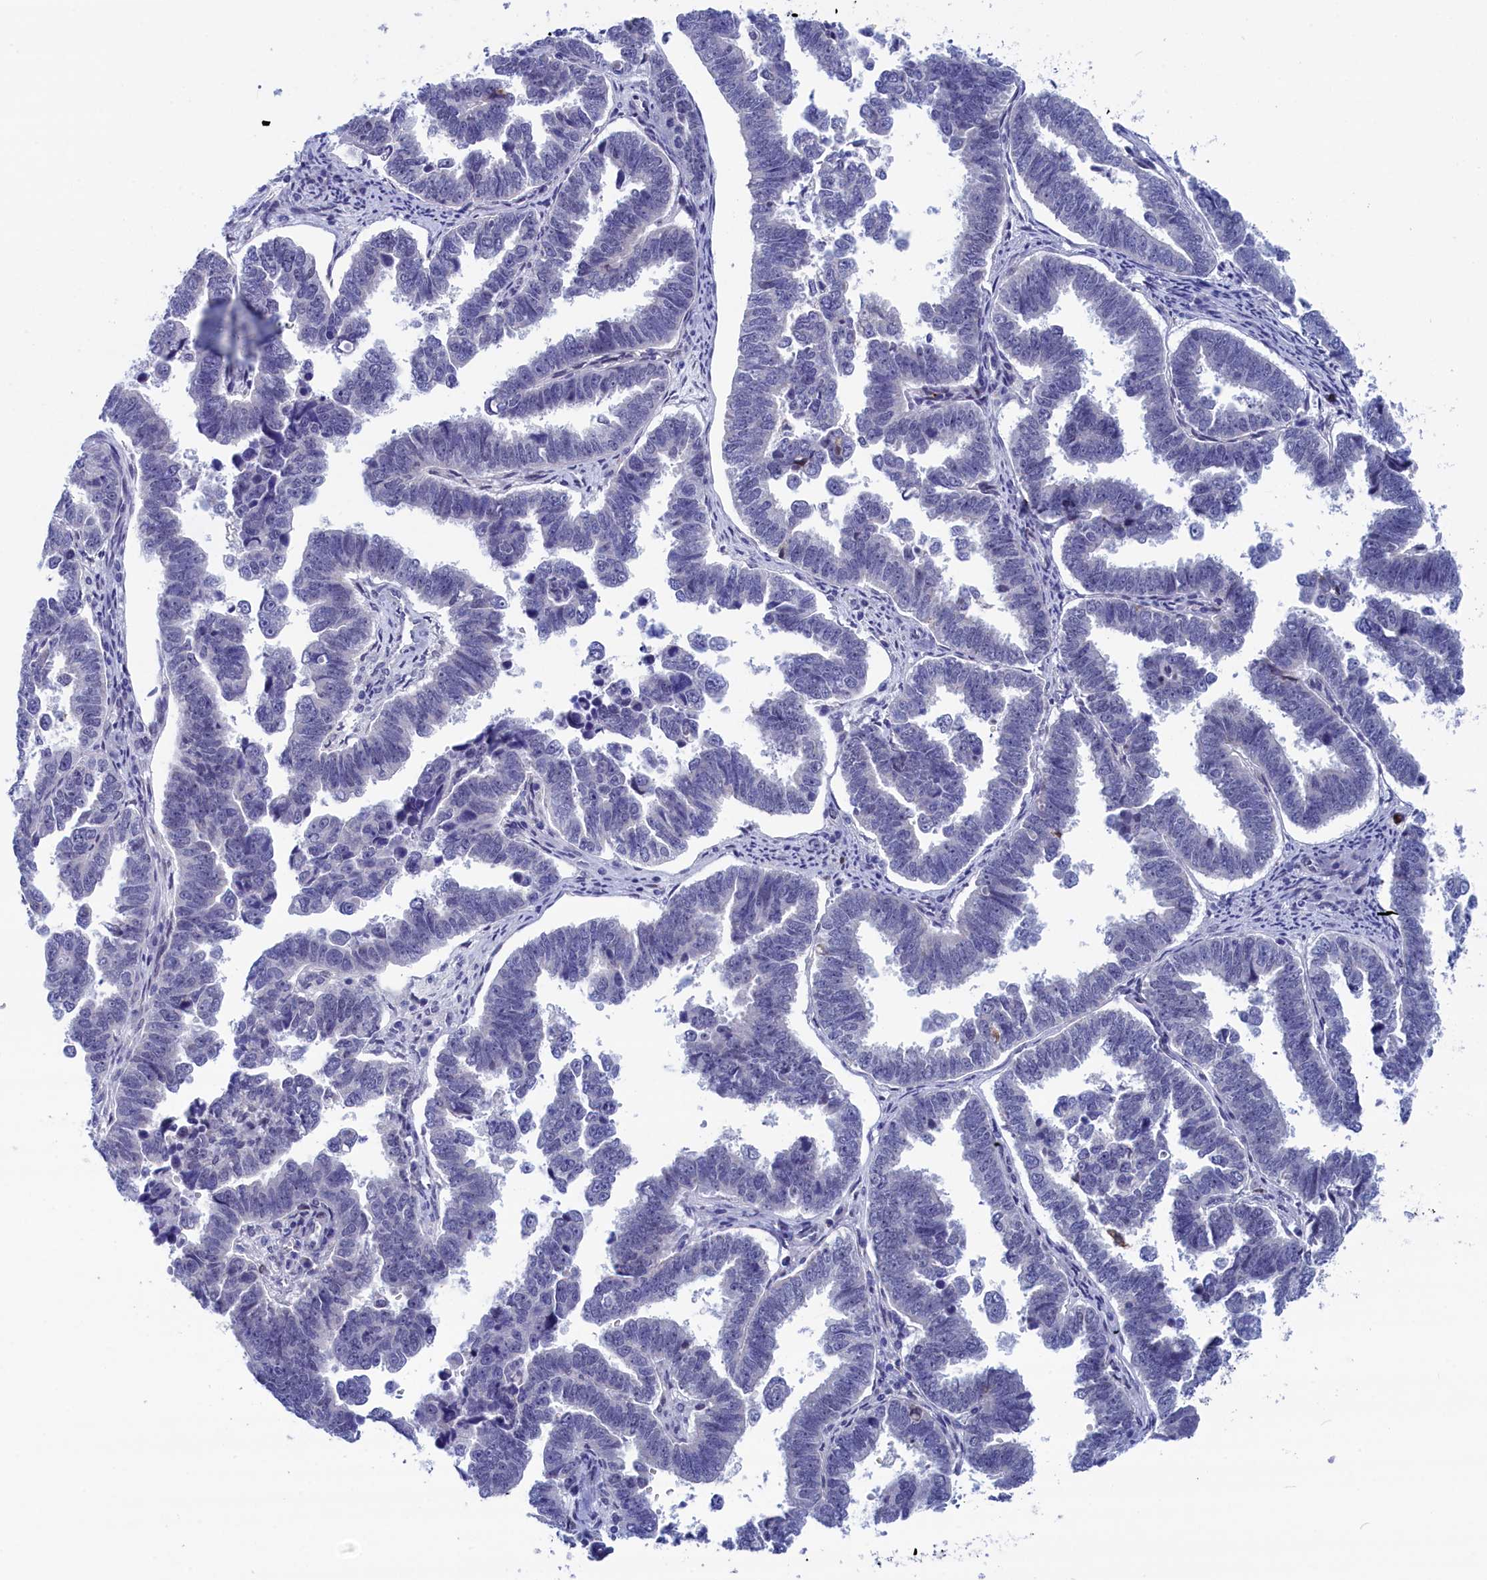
{"staining": {"intensity": "negative", "quantity": "none", "location": "none"}, "tissue": "endometrial cancer", "cell_type": "Tumor cells", "image_type": "cancer", "snomed": [{"axis": "morphology", "description": "Adenocarcinoma, NOS"}, {"axis": "topography", "description": "Endometrium"}], "caption": "Endometrial adenocarcinoma stained for a protein using immunohistochemistry (IHC) demonstrates no positivity tumor cells.", "gene": "WDR83", "patient": {"sex": "female", "age": 75}}